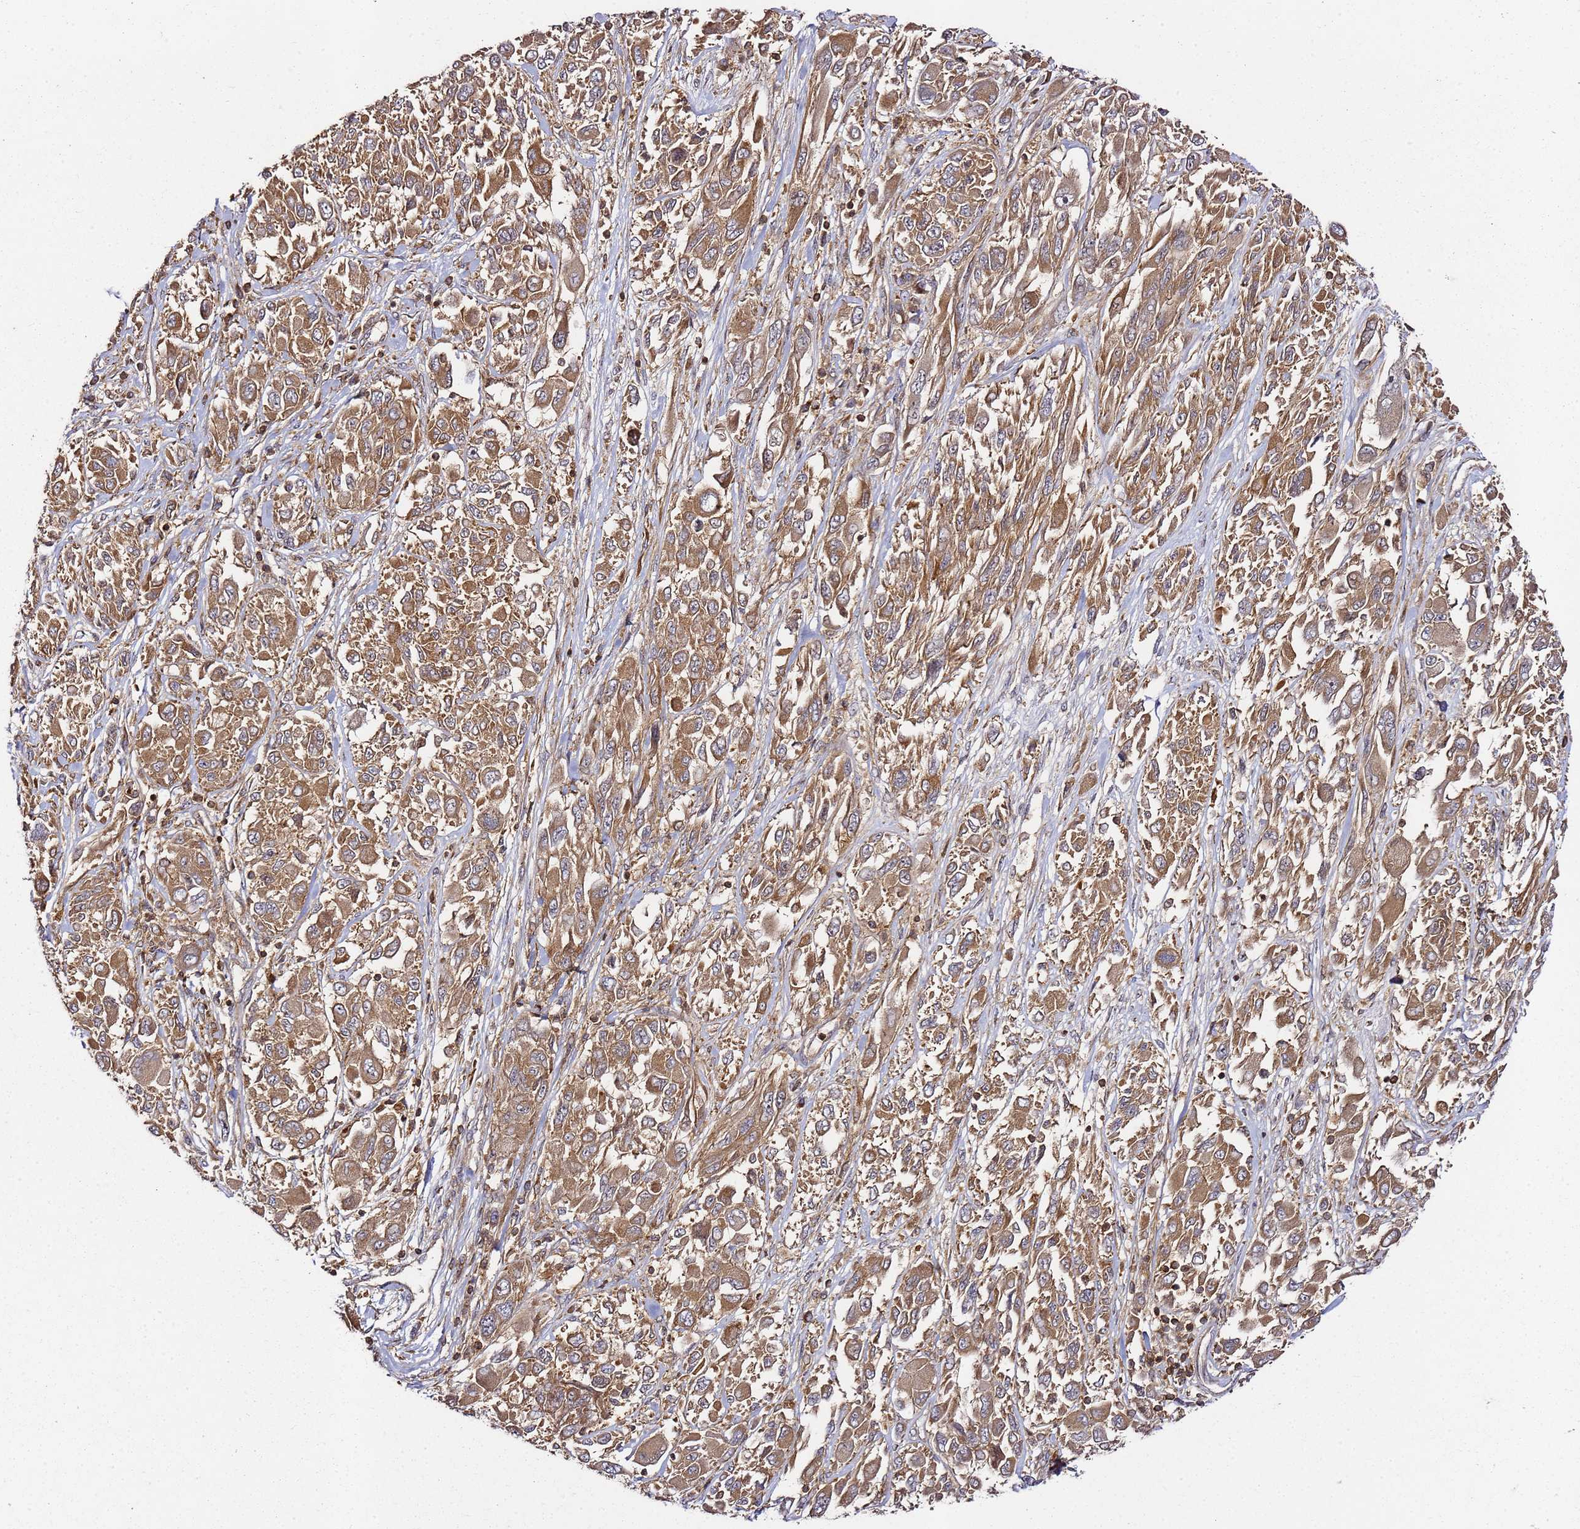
{"staining": {"intensity": "moderate", "quantity": ">75%", "location": "cytoplasmic/membranous"}, "tissue": "melanoma", "cell_type": "Tumor cells", "image_type": "cancer", "snomed": [{"axis": "morphology", "description": "Malignant melanoma, NOS"}, {"axis": "topography", "description": "Skin"}], "caption": "Moderate cytoplasmic/membranous staining is appreciated in about >75% of tumor cells in malignant melanoma. (Stains: DAB in brown, nuclei in blue, Microscopy: brightfield microscopy at high magnification).", "gene": "PRMT7", "patient": {"sex": "female", "age": 91}}